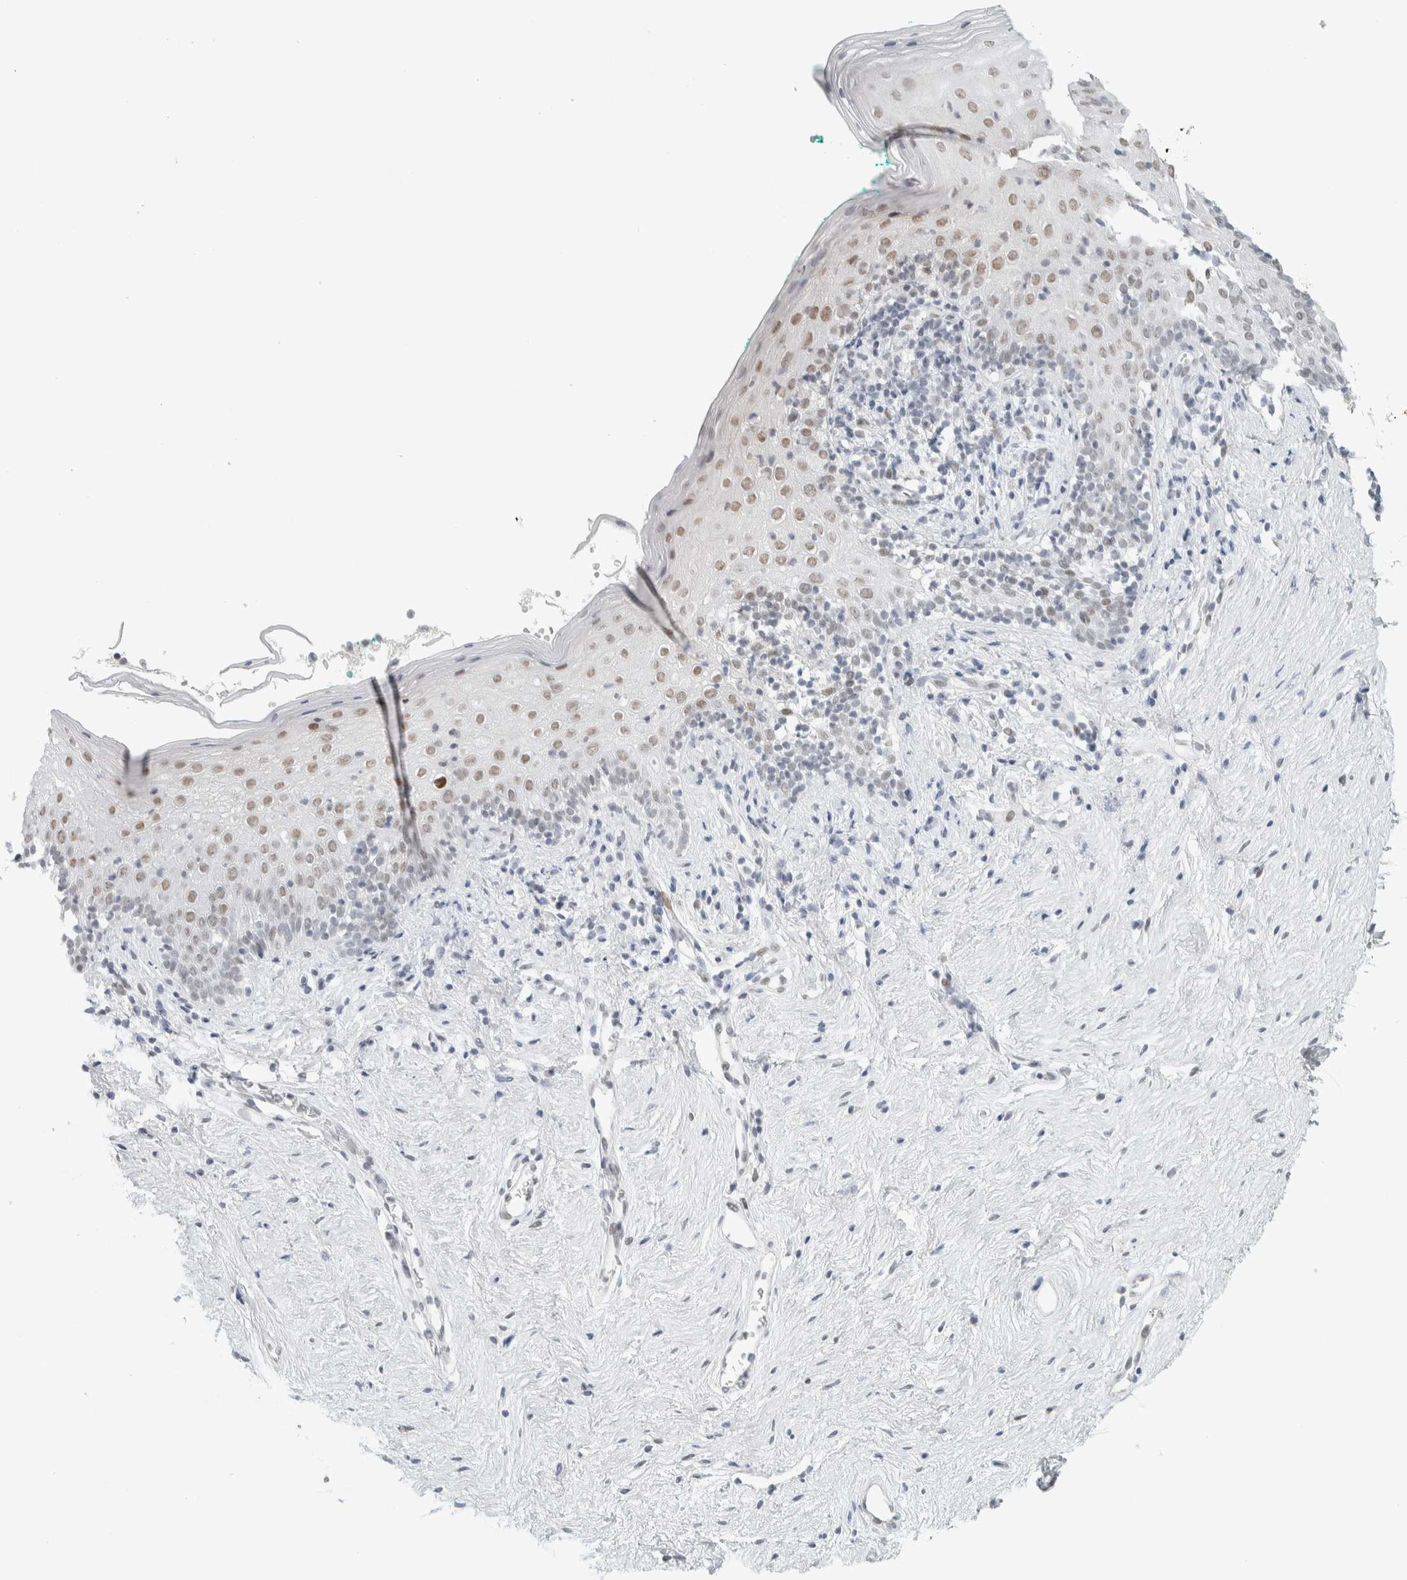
{"staining": {"intensity": "weak", "quantity": ">75%", "location": "nuclear"}, "tissue": "vagina", "cell_type": "Squamous epithelial cells", "image_type": "normal", "snomed": [{"axis": "morphology", "description": "Normal tissue, NOS"}, {"axis": "topography", "description": "Vagina"}], "caption": "Immunohistochemistry (IHC) histopathology image of benign vagina: human vagina stained using IHC reveals low levels of weak protein expression localized specifically in the nuclear of squamous epithelial cells, appearing as a nuclear brown color.", "gene": "CDH17", "patient": {"sex": "female", "age": 44}}